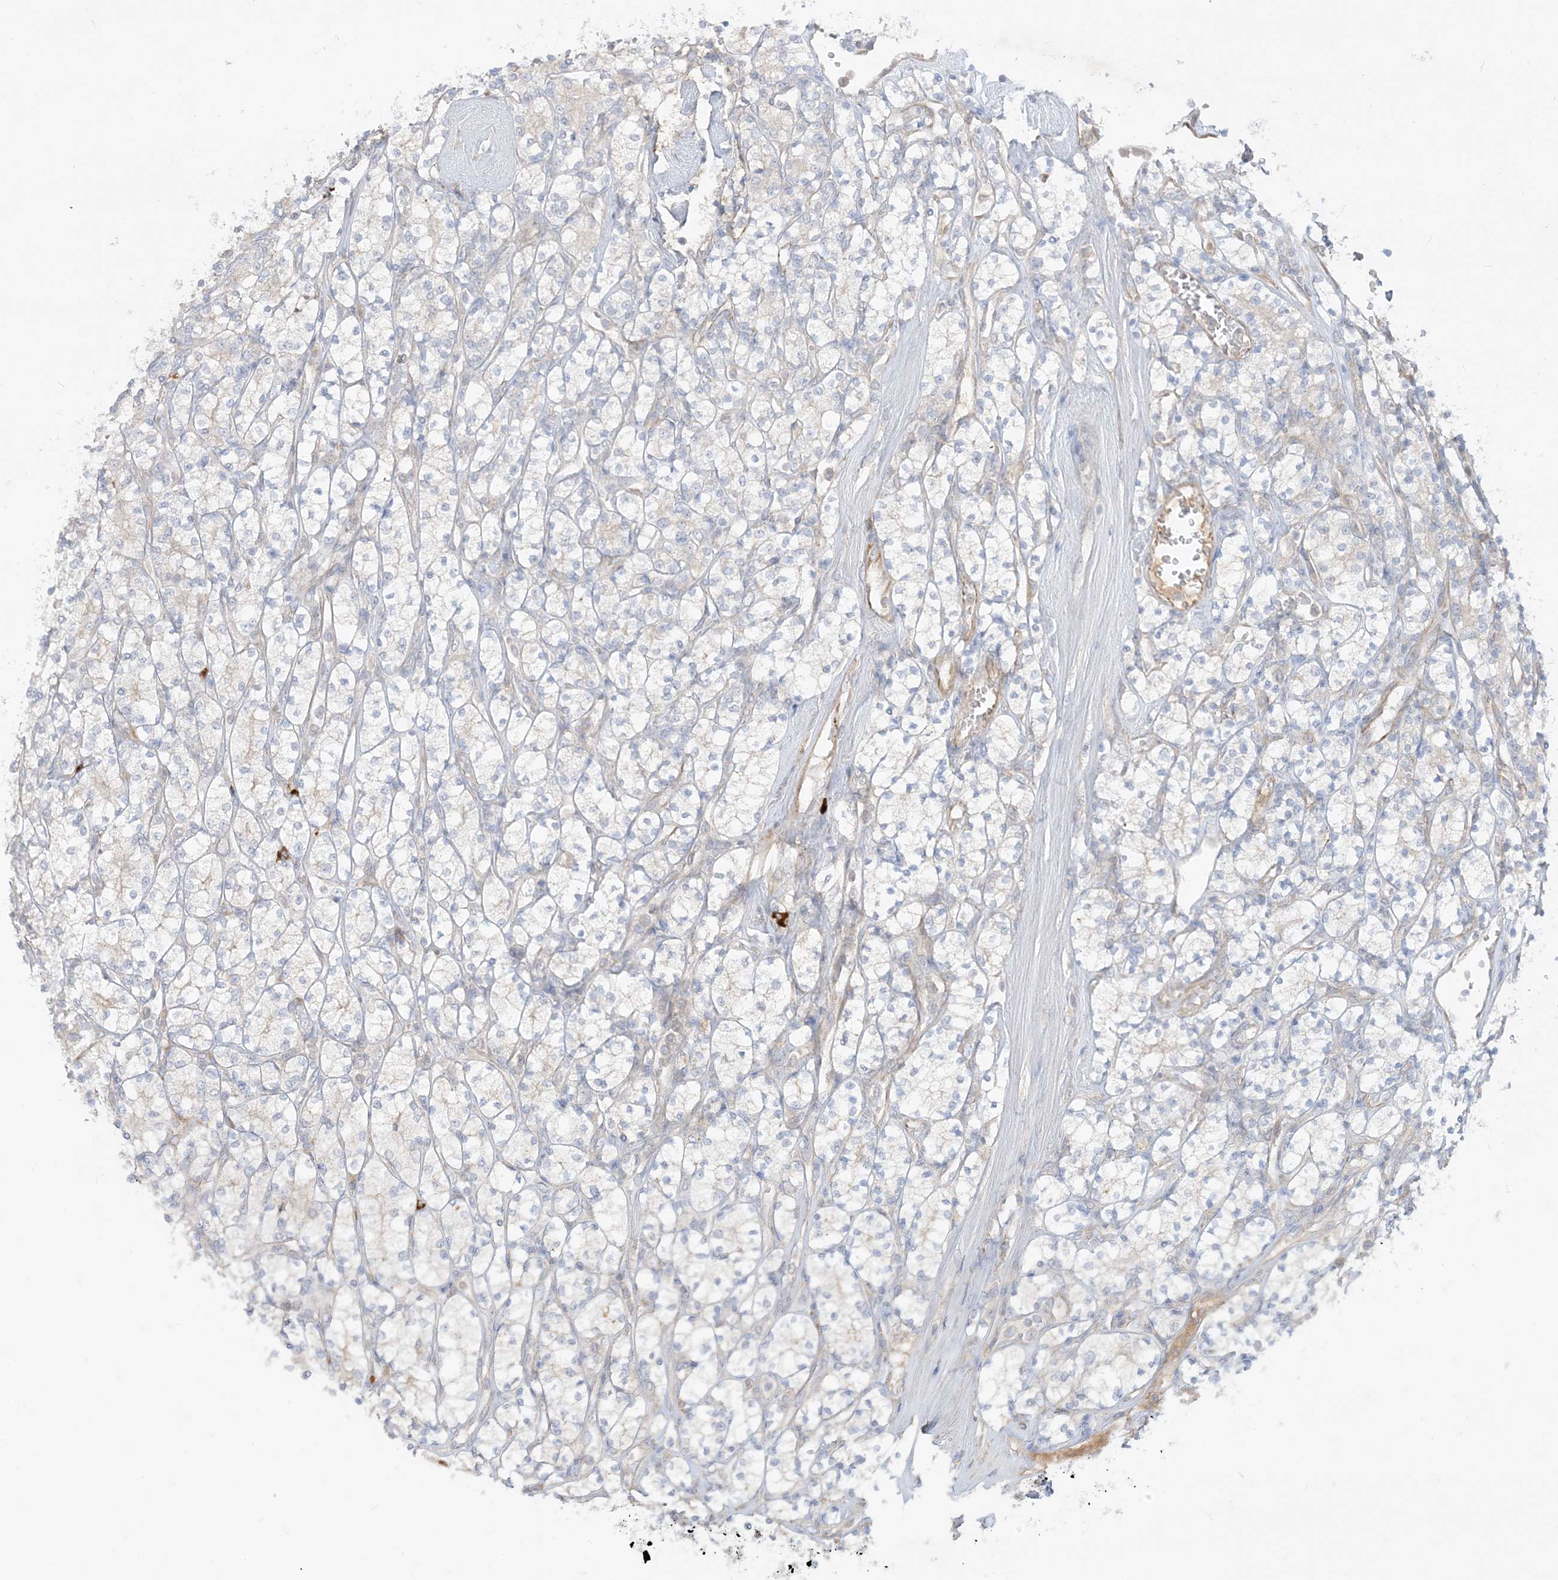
{"staining": {"intensity": "negative", "quantity": "none", "location": "none"}, "tissue": "renal cancer", "cell_type": "Tumor cells", "image_type": "cancer", "snomed": [{"axis": "morphology", "description": "Adenocarcinoma, NOS"}, {"axis": "topography", "description": "Kidney"}], "caption": "High power microscopy micrograph of an IHC micrograph of renal cancer (adenocarcinoma), revealing no significant expression in tumor cells.", "gene": "THADA", "patient": {"sex": "male", "age": 77}}